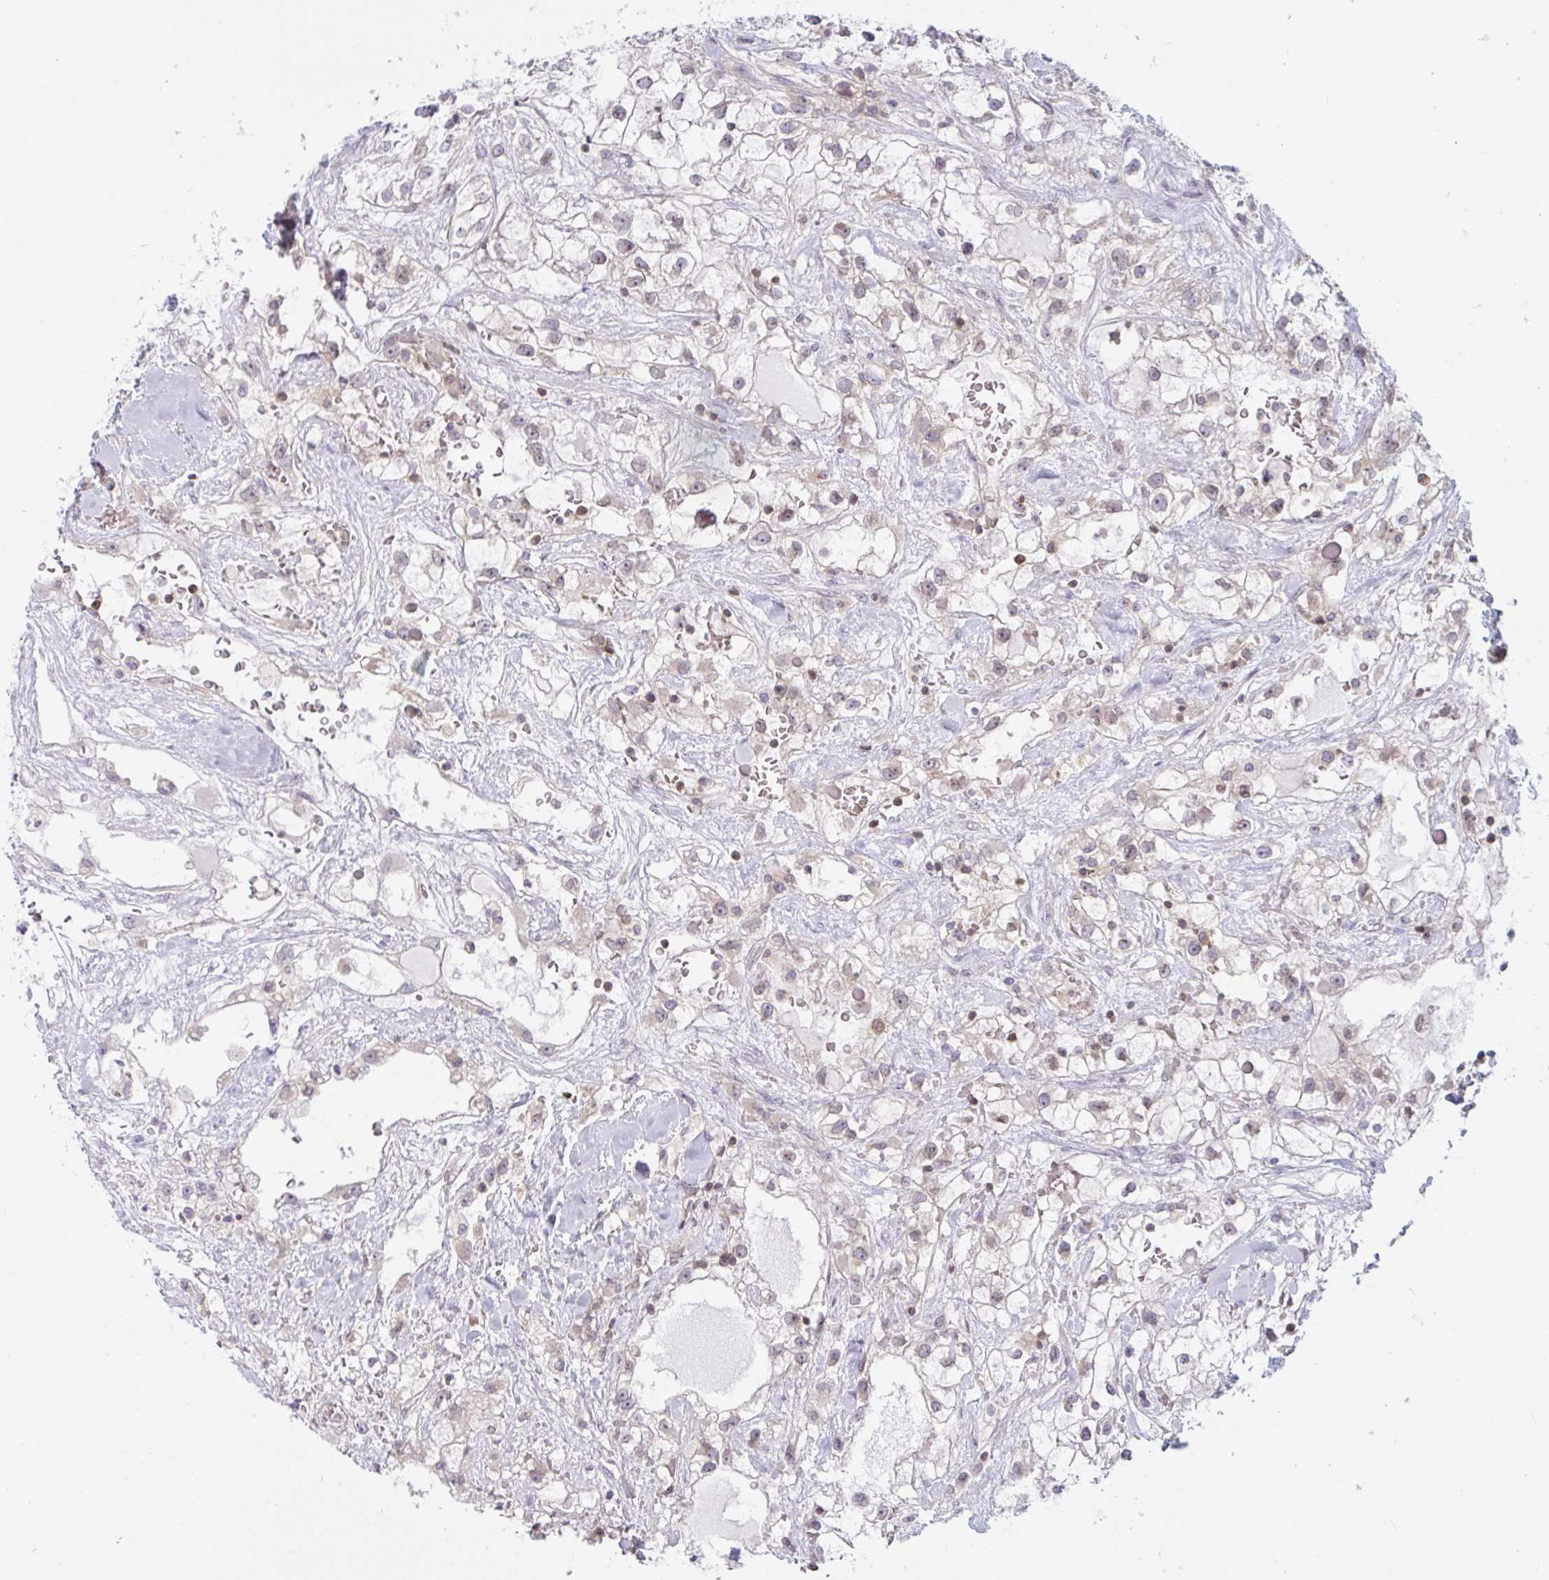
{"staining": {"intensity": "negative", "quantity": "none", "location": "none"}, "tissue": "renal cancer", "cell_type": "Tumor cells", "image_type": "cancer", "snomed": [{"axis": "morphology", "description": "Adenocarcinoma, NOS"}, {"axis": "topography", "description": "Kidney"}], "caption": "Image shows no significant protein expression in tumor cells of renal adenocarcinoma.", "gene": "TANK", "patient": {"sex": "male", "age": 59}}